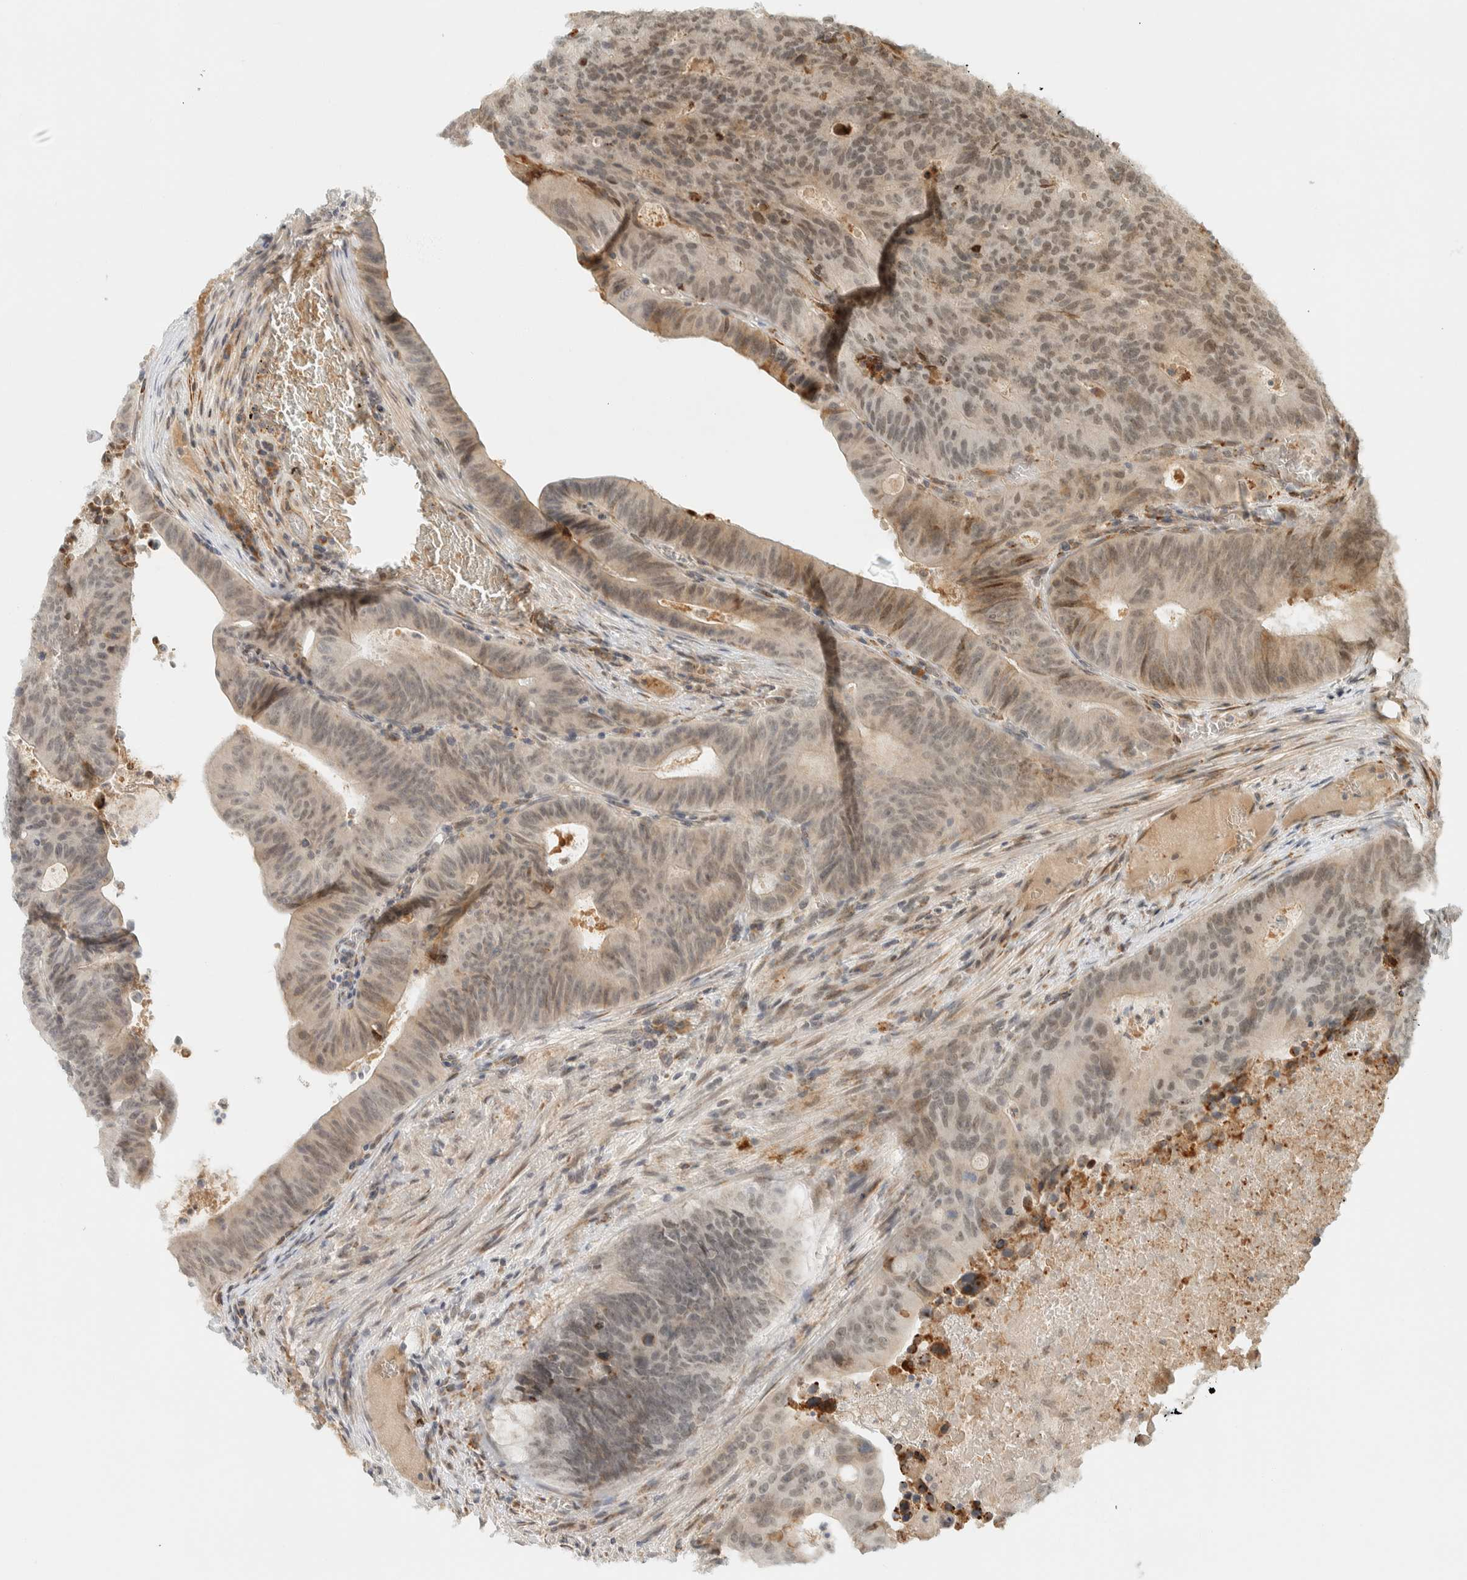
{"staining": {"intensity": "weak", "quantity": "25%-75%", "location": "cytoplasmic/membranous,nuclear"}, "tissue": "colorectal cancer", "cell_type": "Tumor cells", "image_type": "cancer", "snomed": [{"axis": "morphology", "description": "Adenocarcinoma, NOS"}, {"axis": "topography", "description": "Colon"}], "caption": "IHC image of neoplastic tissue: adenocarcinoma (colorectal) stained using immunohistochemistry (IHC) reveals low levels of weak protein expression localized specifically in the cytoplasmic/membranous and nuclear of tumor cells, appearing as a cytoplasmic/membranous and nuclear brown color.", "gene": "ITPRID1", "patient": {"sex": "male", "age": 87}}